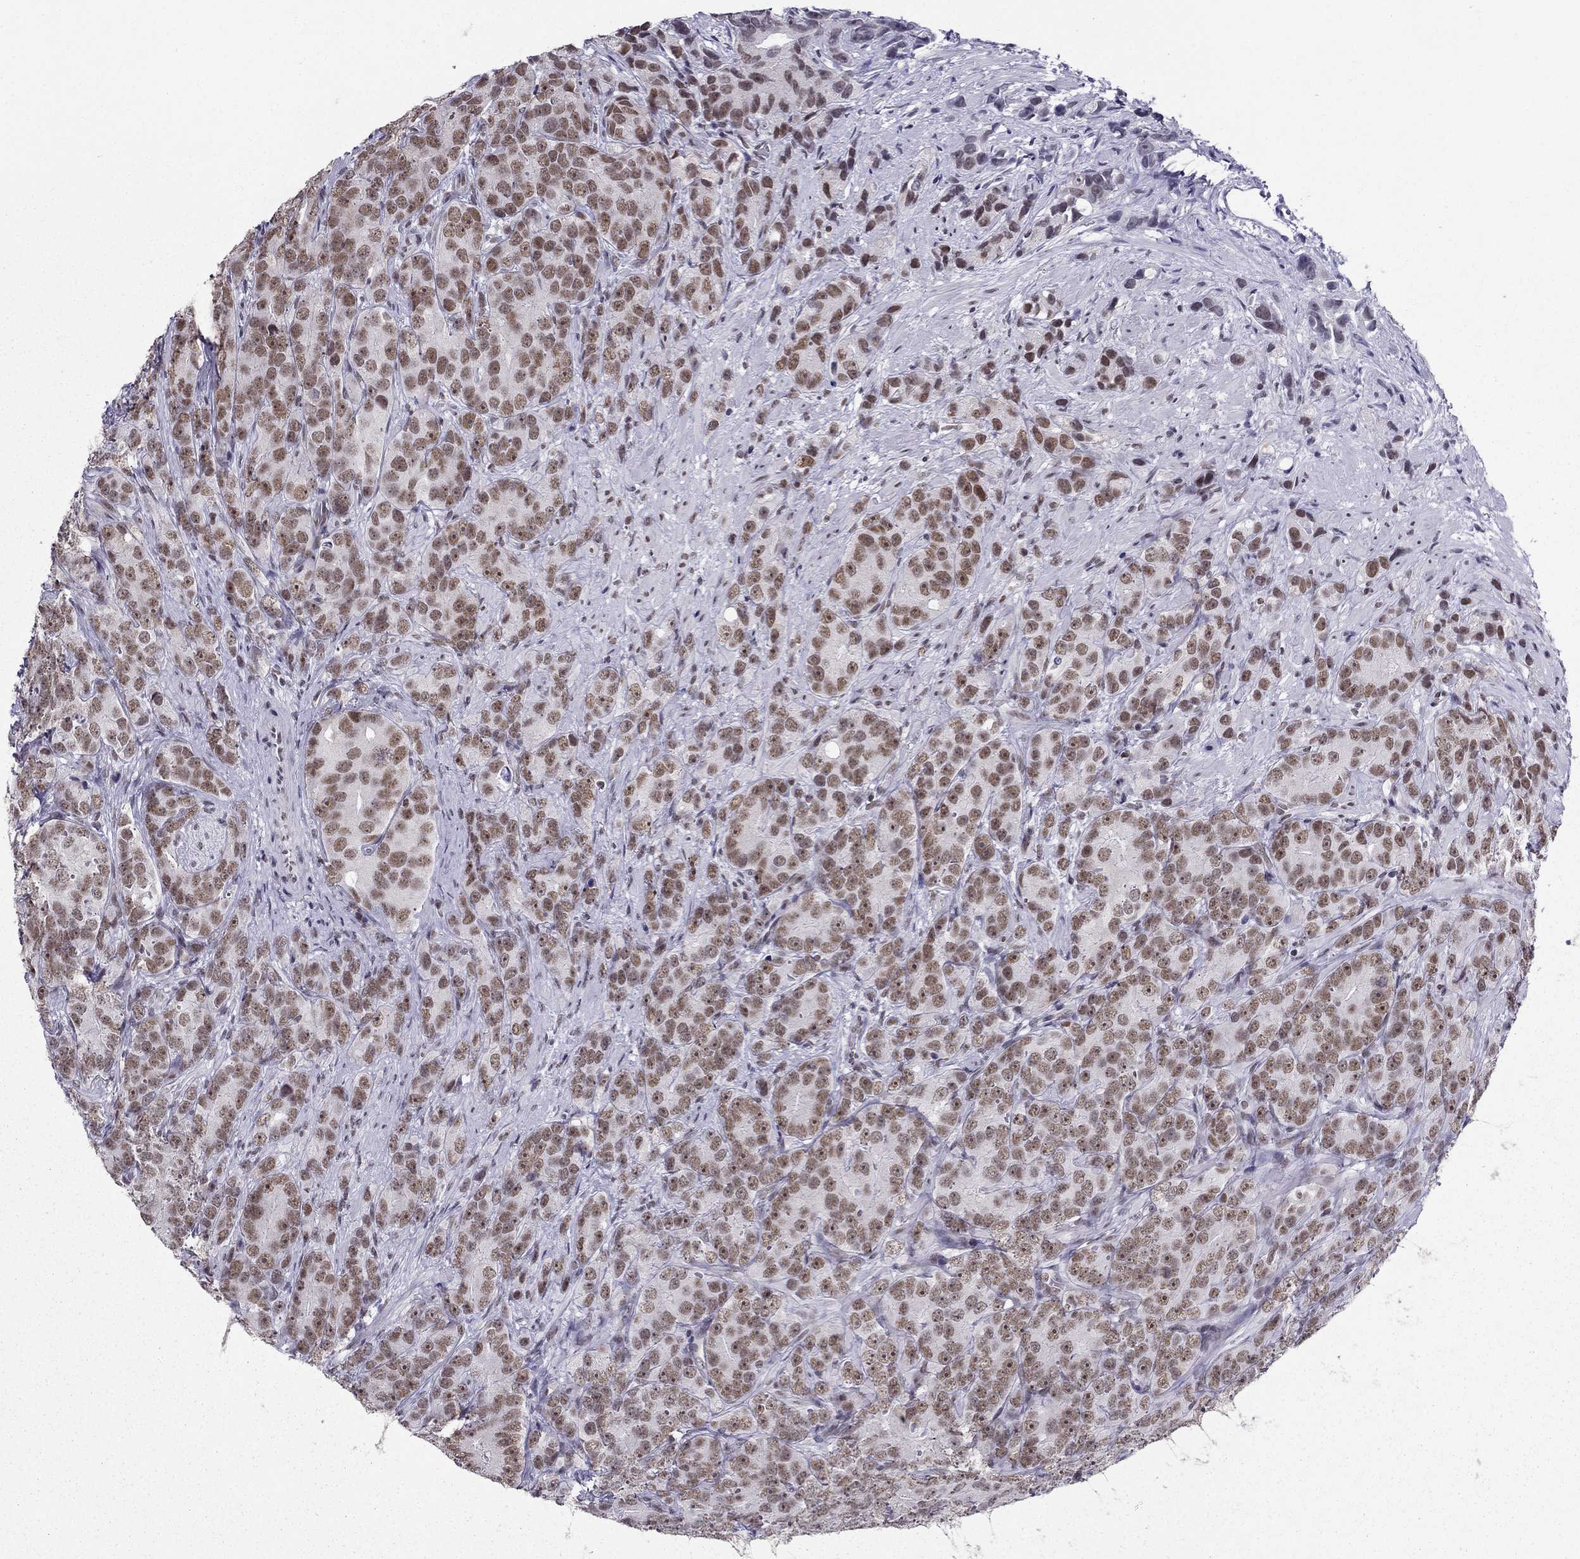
{"staining": {"intensity": "moderate", "quantity": ">75%", "location": "nuclear"}, "tissue": "prostate cancer", "cell_type": "Tumor cells", "image_type": "cancer", "snomed": [{"axis": "morphology", "description": "Adenocarcinoma, High grade"}, {"axis": "topography", "description": "Prostate"}], "caption": "Human prostate adenocarcinoma (high-grade) stained with a brown dye displays moderate nuclear positive positivity in about >75% of tumor cells.", "gene": "ZNF420", "patient": {"sex": "male", "age": 90}}